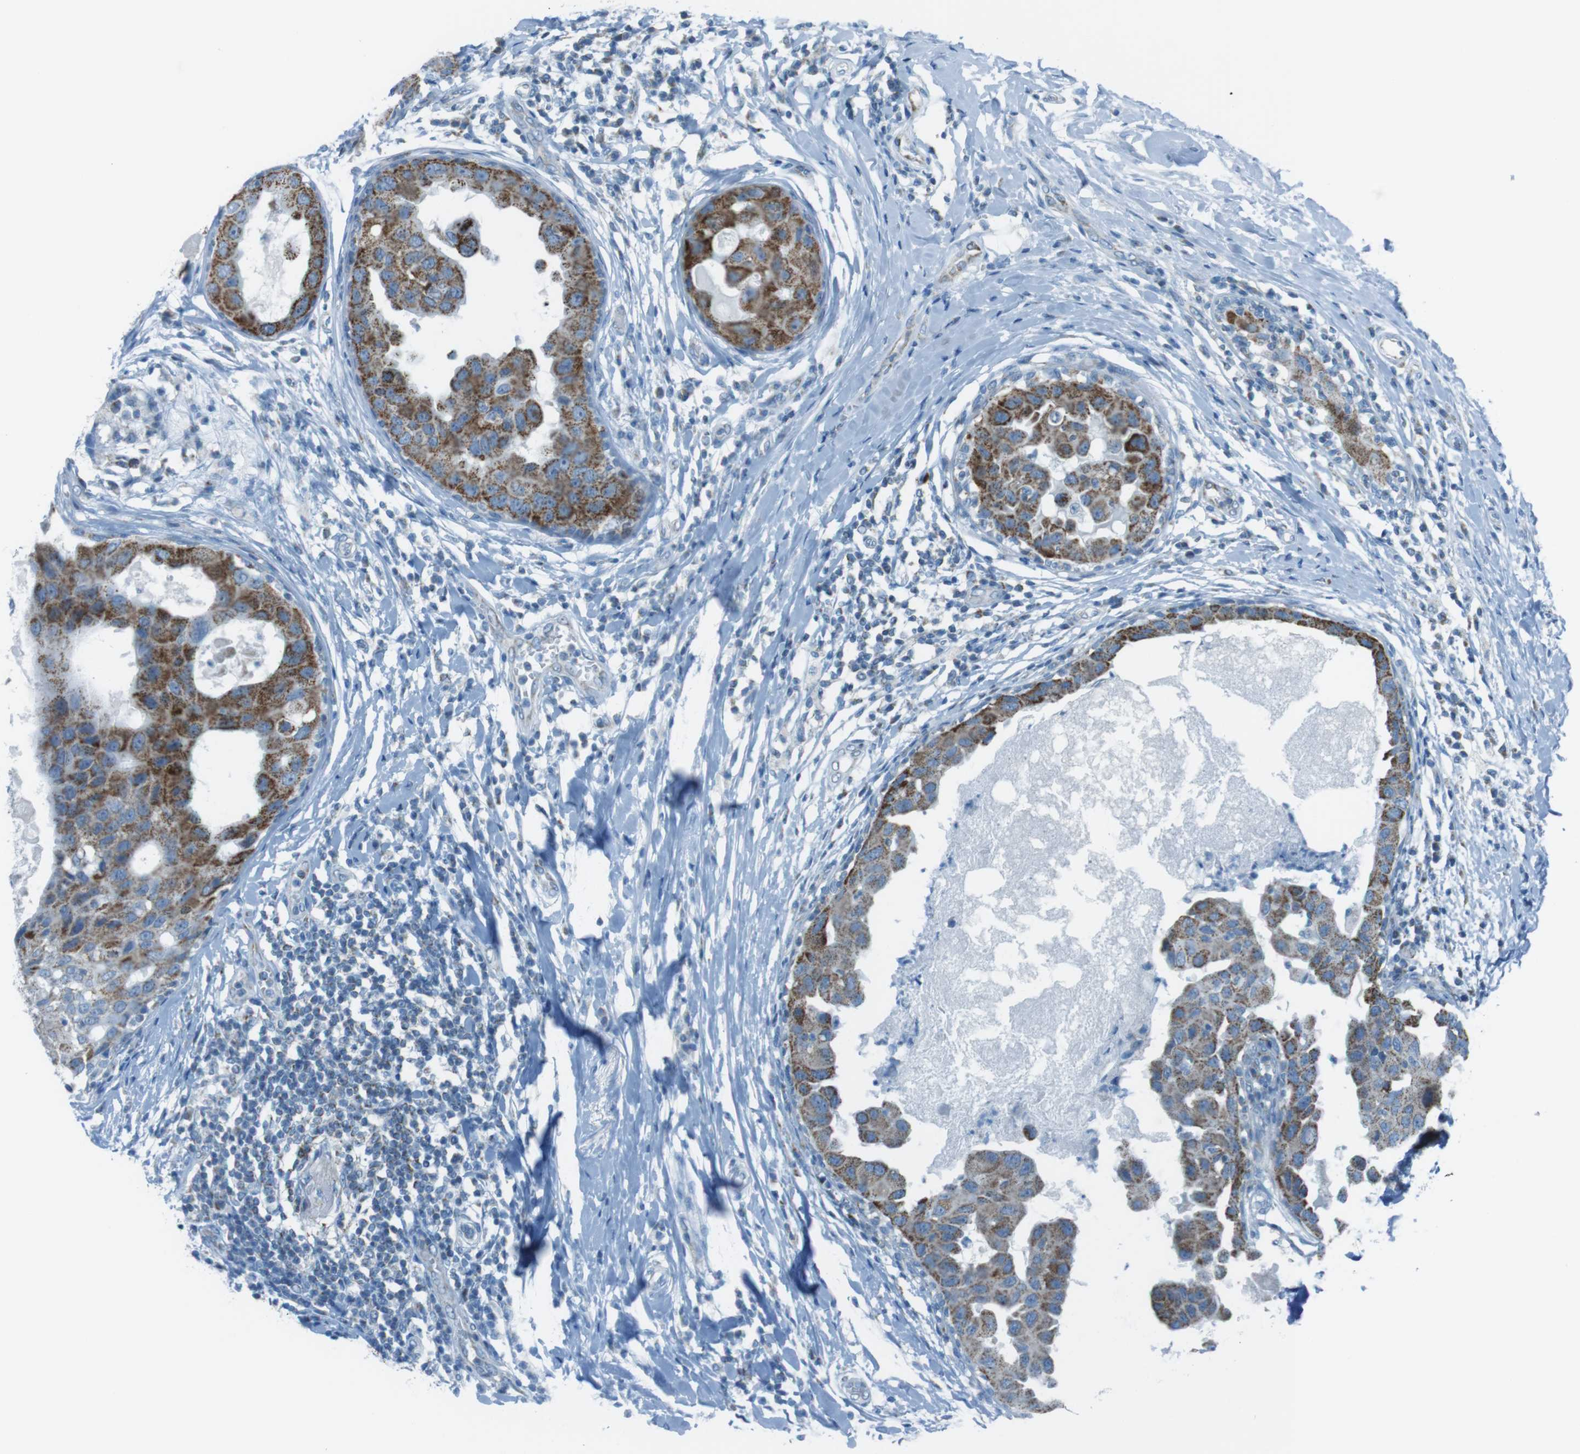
{"staining": {"intensity": "moderate", "quantity": ">75%", "location": "cytoplasmic/membranous"}, "tissue": "breast cancer", "cell_type": "Tumor cells", "image_type": "cancer", "snomed": [{"axis": "morphology", "description": "Duct carcinoma"}, {"axis": "topography", "description": "Breast"}], "caption": "Immunohistochemistry (IHC) staining of breast cancer, which shows medium levels of moderate cytoplasmic/membranous staining in about >75% of tumor cells indicating moderate cytoplasmic/membranous protein staining. The staining was performed using DAB (3,3'-diaminobenzidine) (brown) for protein detection and nuclei were counterstained in hematoxylin (blue).", "gene": "DNAJA3", "patient": {"sex": "female", "age": 27}}